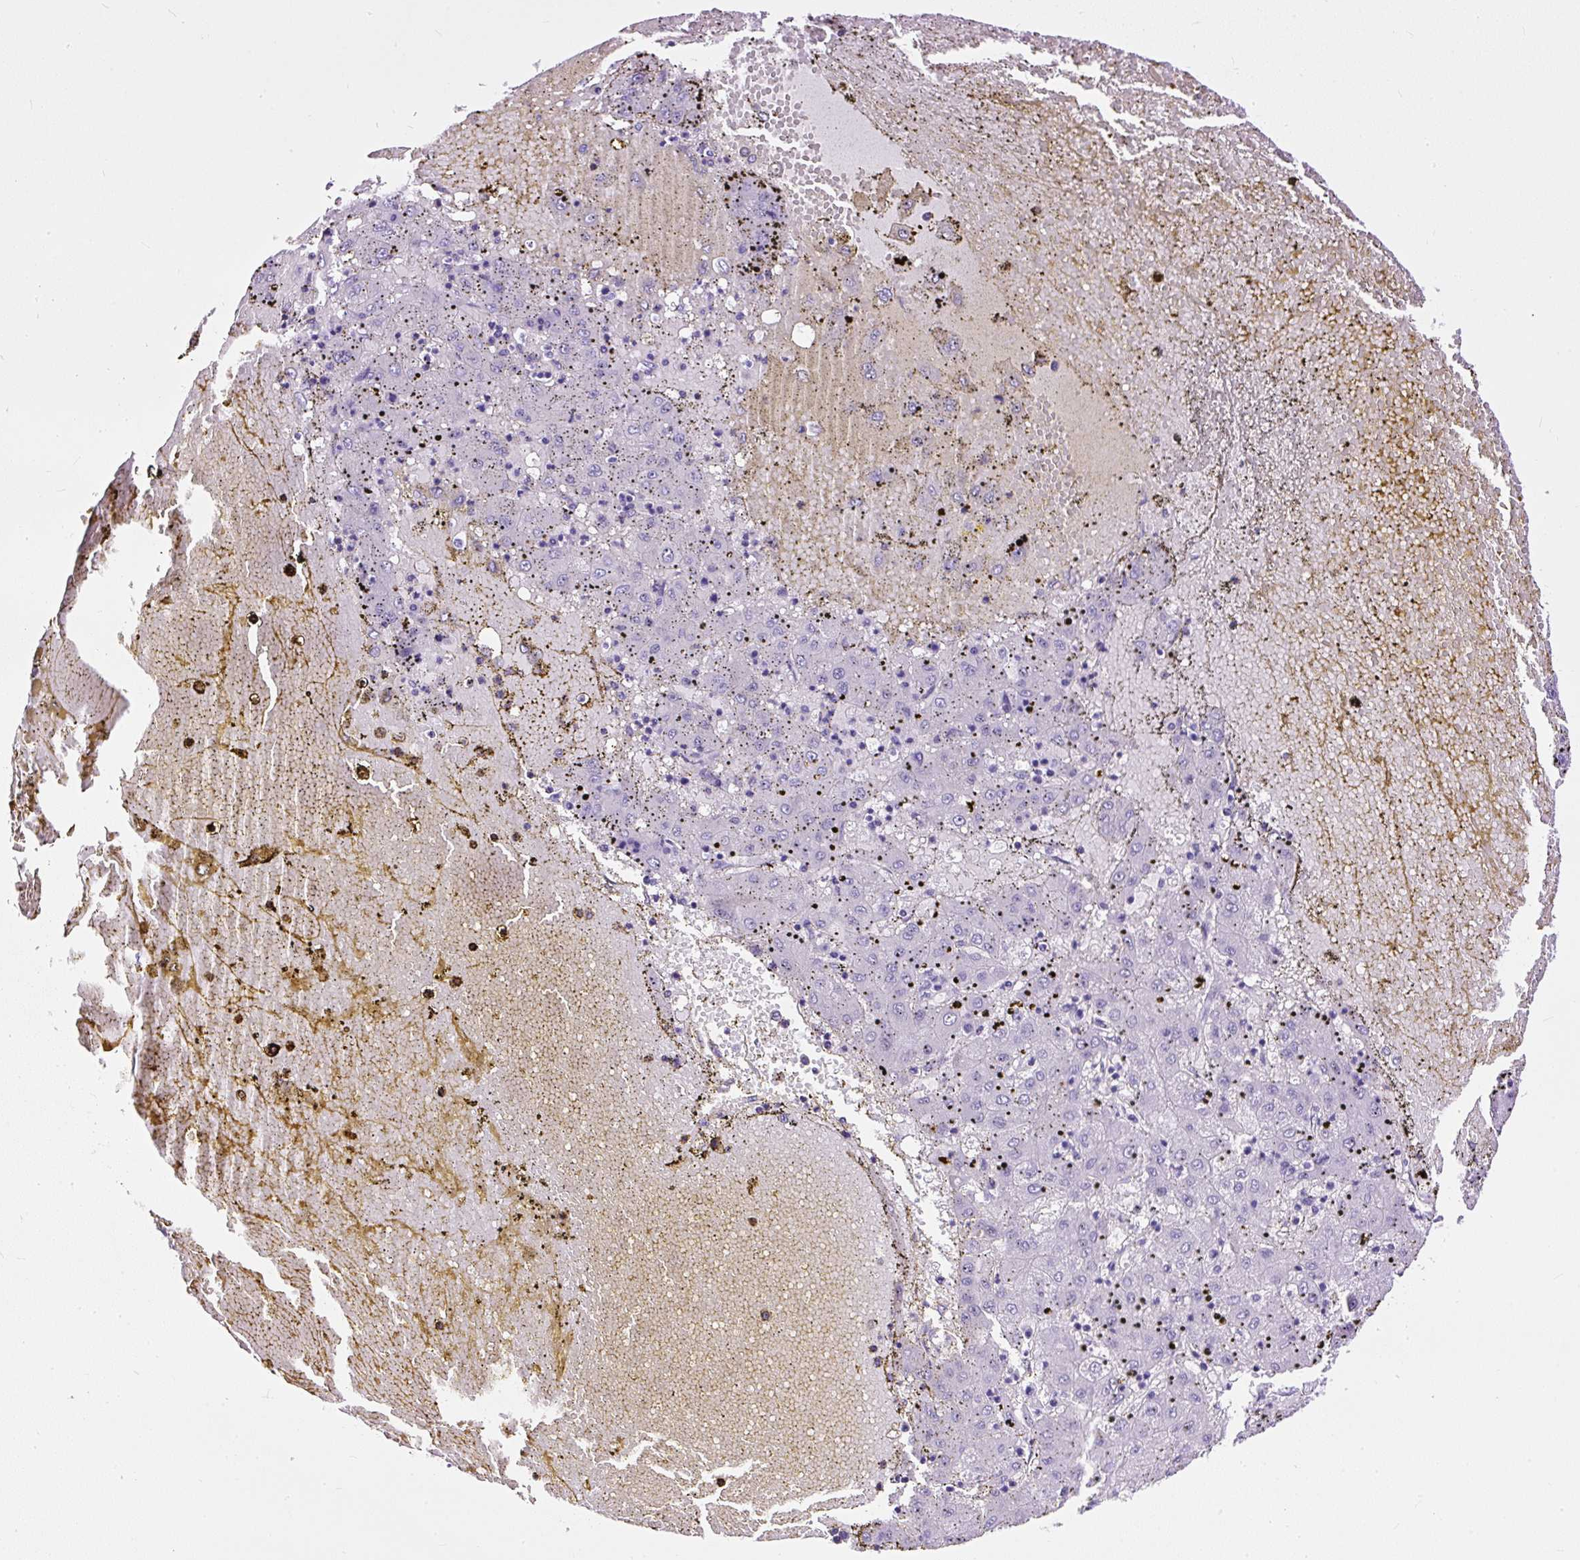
{"staining": {"intensity": "negative", "quantity": "none", "location": "none"}, "tissue": "liver cancer", "cell_type": "Tumor cells", "image_type": "cancer", "snomed": [{"axis": "morphology", "description": "Carcinoma, Hepatocellular, NOS"}, {"axis": "topography", "description": "Liver"}], "caption": "Human liver hepatocellular carcinoma stained for a protein using immunohistochemistry shows no positivity in tumor cells.", "gene": "NTS", "patient": {"sex": "male", "age": 72}}